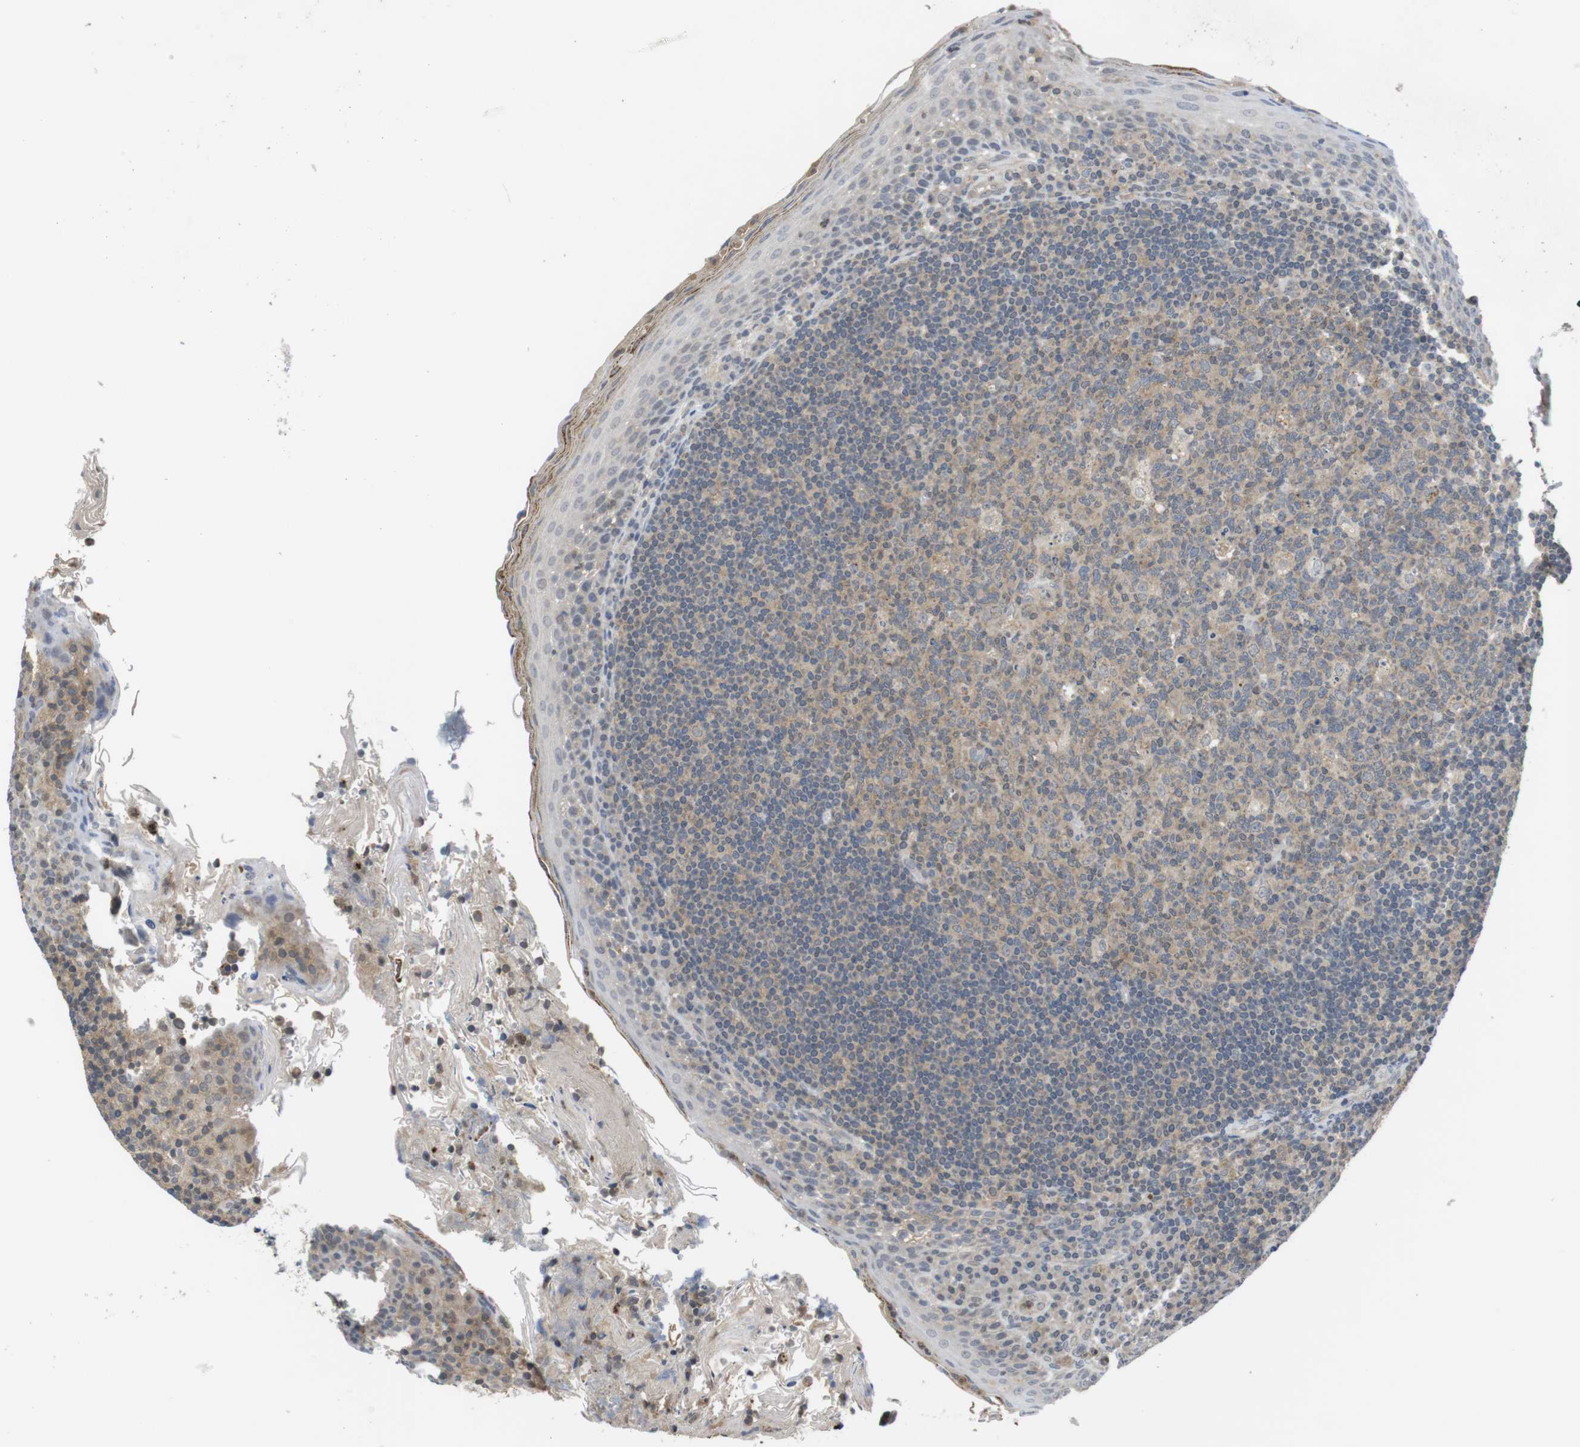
{"staining": {"intensity": "weak", "quantity": ">75%", "location": "cytoplasmic/membranous"}, "tissue": "tonsil", "cell_type": "Germinal center cells", "image_type": "normal", "snomed": [{"axis": "morphology", "description": "Normal tissue, NOS"}, {"axis": "topography", "description": "Tonsil"}], "caption": "Immunohistochemical staining of normal tonsil demonstrates >75% levels of weak cytoplasmic/membranous protein staining in approximately >75% of germinal center cells. (DAB (3,3'-diaminobenzidine) IHC with brightfield microscopy, high magnification).", "gene": "FADD", "patient": {"sex": "male", "age": 17}}